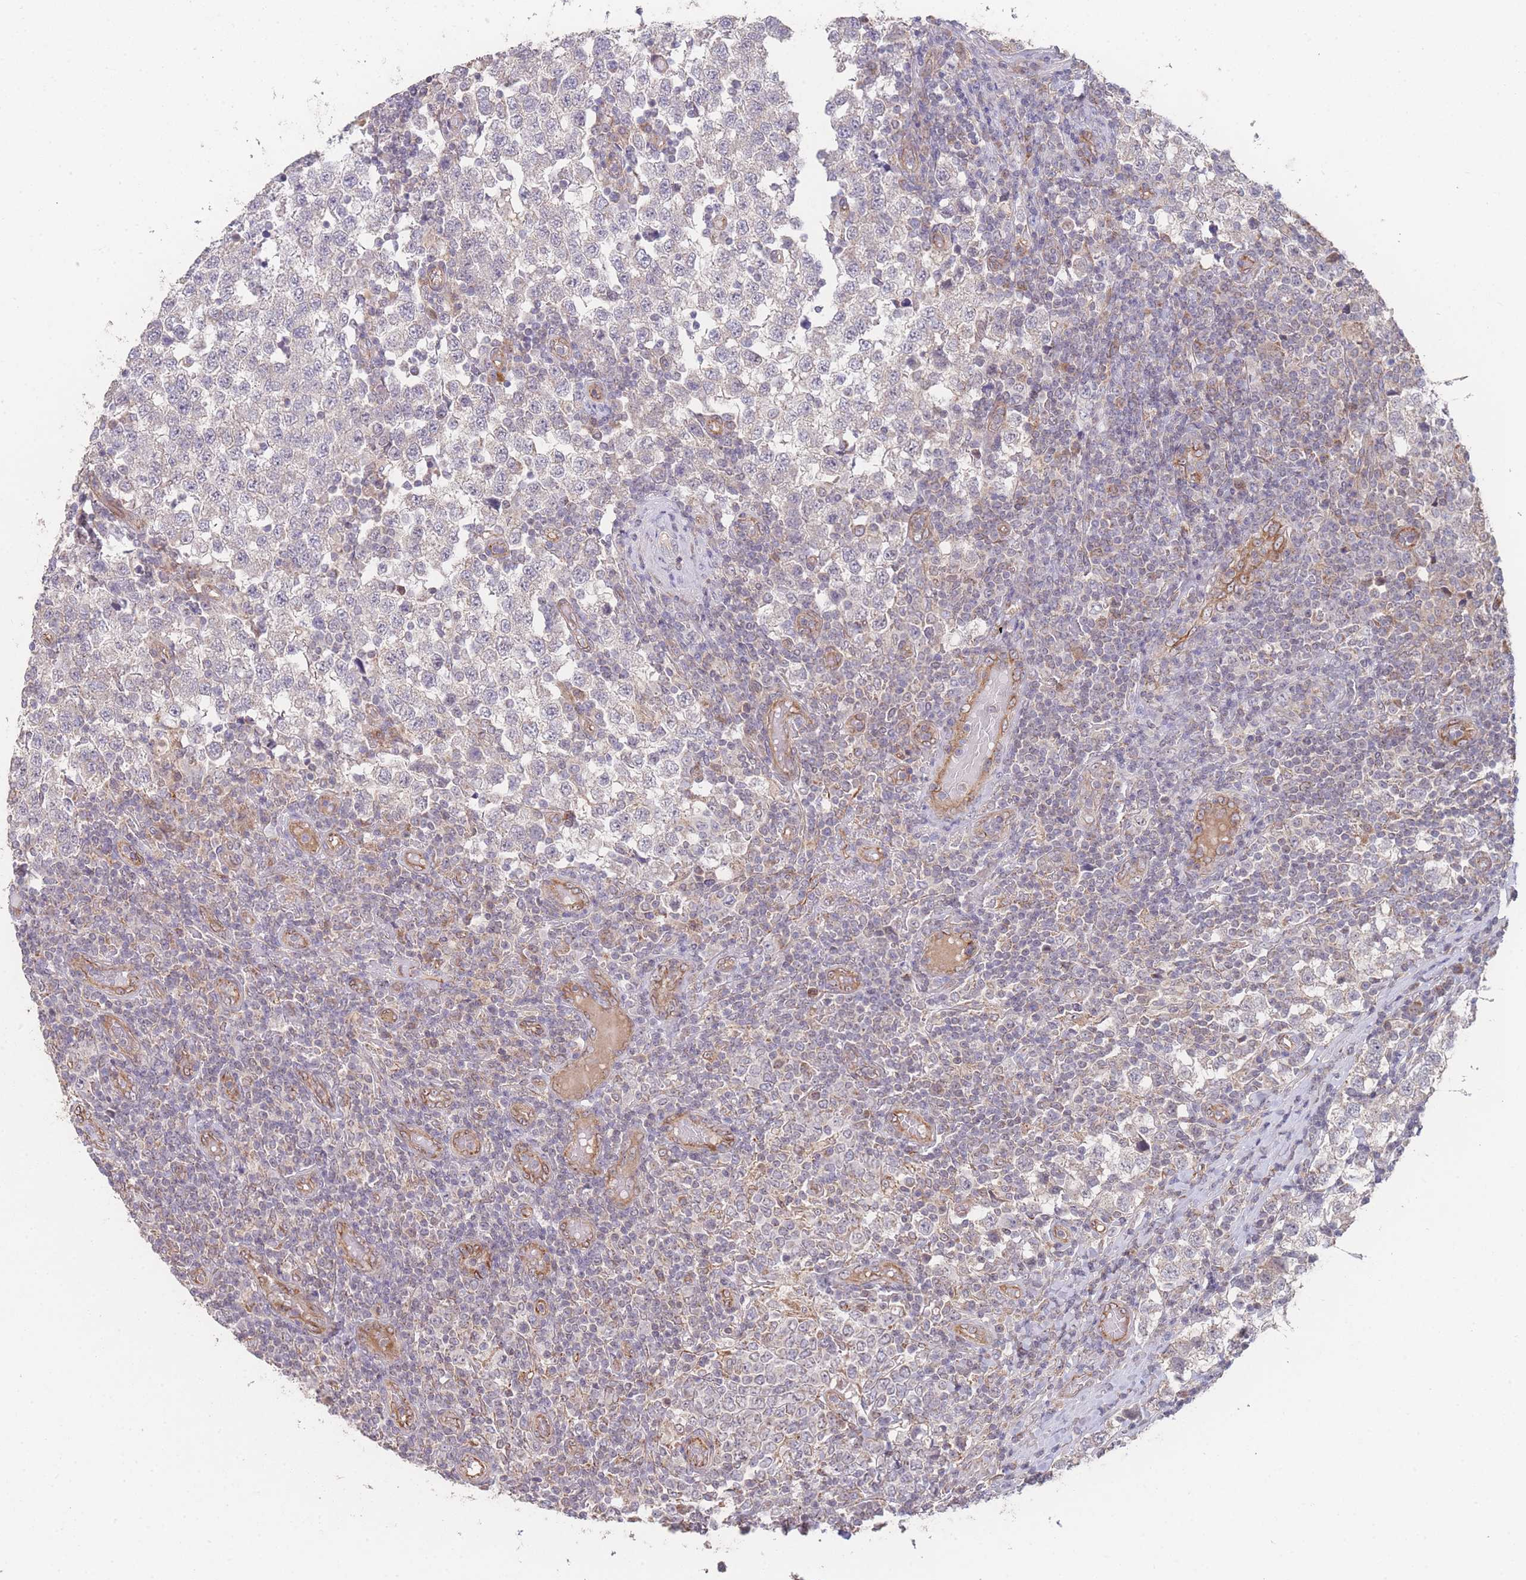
{"staining": {"intensity": "negative", "quantity": "none", "location": "none"}, "tissue": "testis cancer", "cell_type": "Tumor cells", "image_type": "cancer", "snomed": [{"axis": "morphology", "description": "Seminoma, NOS"}, {"axis": "topography", "description": "Testis"}], "caption": "DAB immunohistochemical staining of testis seminoma reveals no significant expression in tumor cells.", "gene": "PXMP4", "patient": {"sex": "male", "age": 34}}